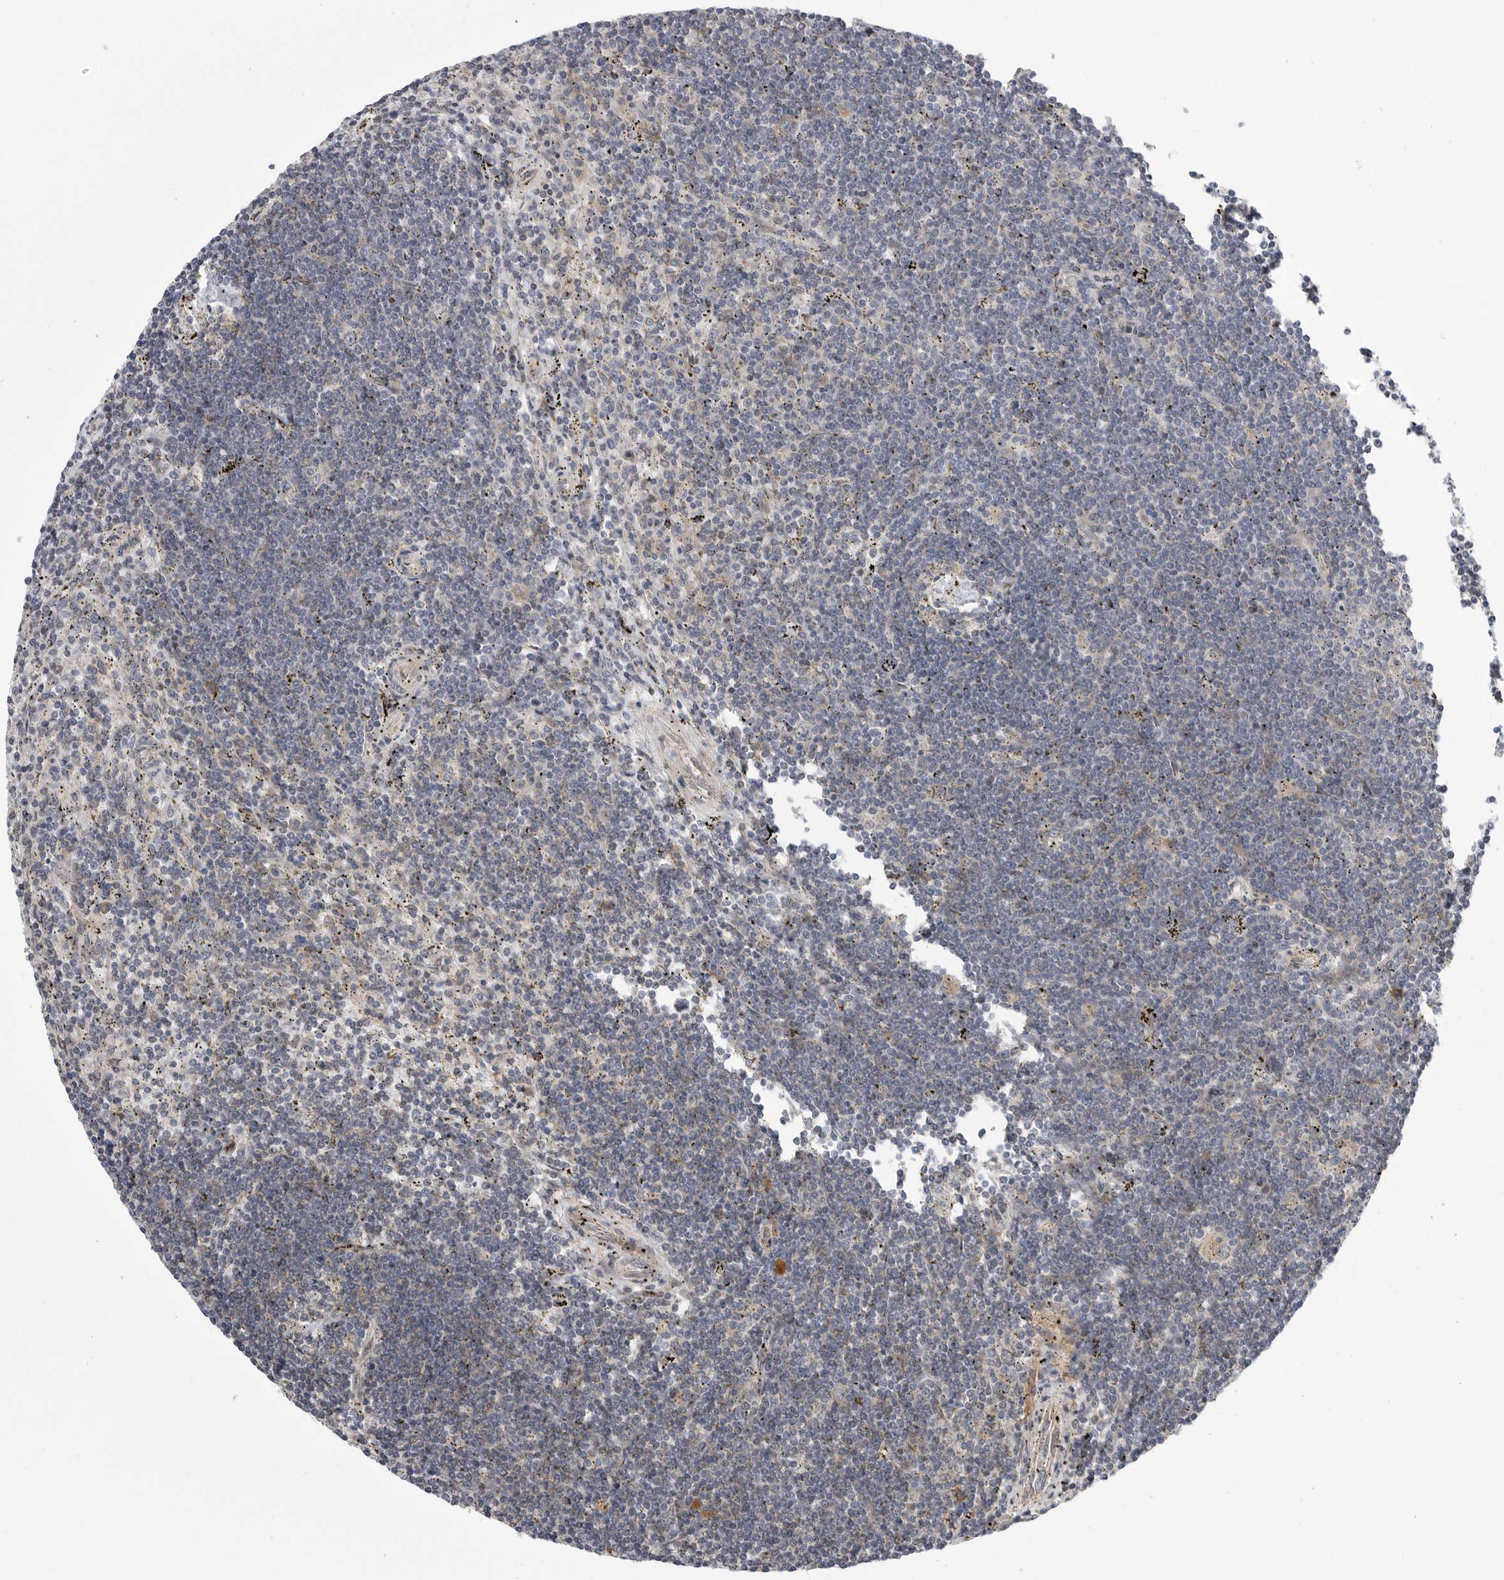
{"staining": {"intensity": "negative", "quantity": "none", "location": "none"}, "tissue": "lymphoma", "cell_type": "Tumor cells", "image_type": "cancer", "snomed": [{"axis": "morphology", "description": "Malignant lymphoma, non-Hodgkin's type, Low grade"}, {"axis": "topography", "description": "Spleen"}], "caption": "Immunohistochemical staining of human lymphoma displays no significant positivity in tumor cells. The staining was performed using DAB (3,3'-diaminobenzidine) to visualize the protein expression in brown, while the nuclei were stained in blue with hematoxylin (Magnification: 20x).", "gene": "FBXO43", "patient": {"sex": "male", "age": 76}}